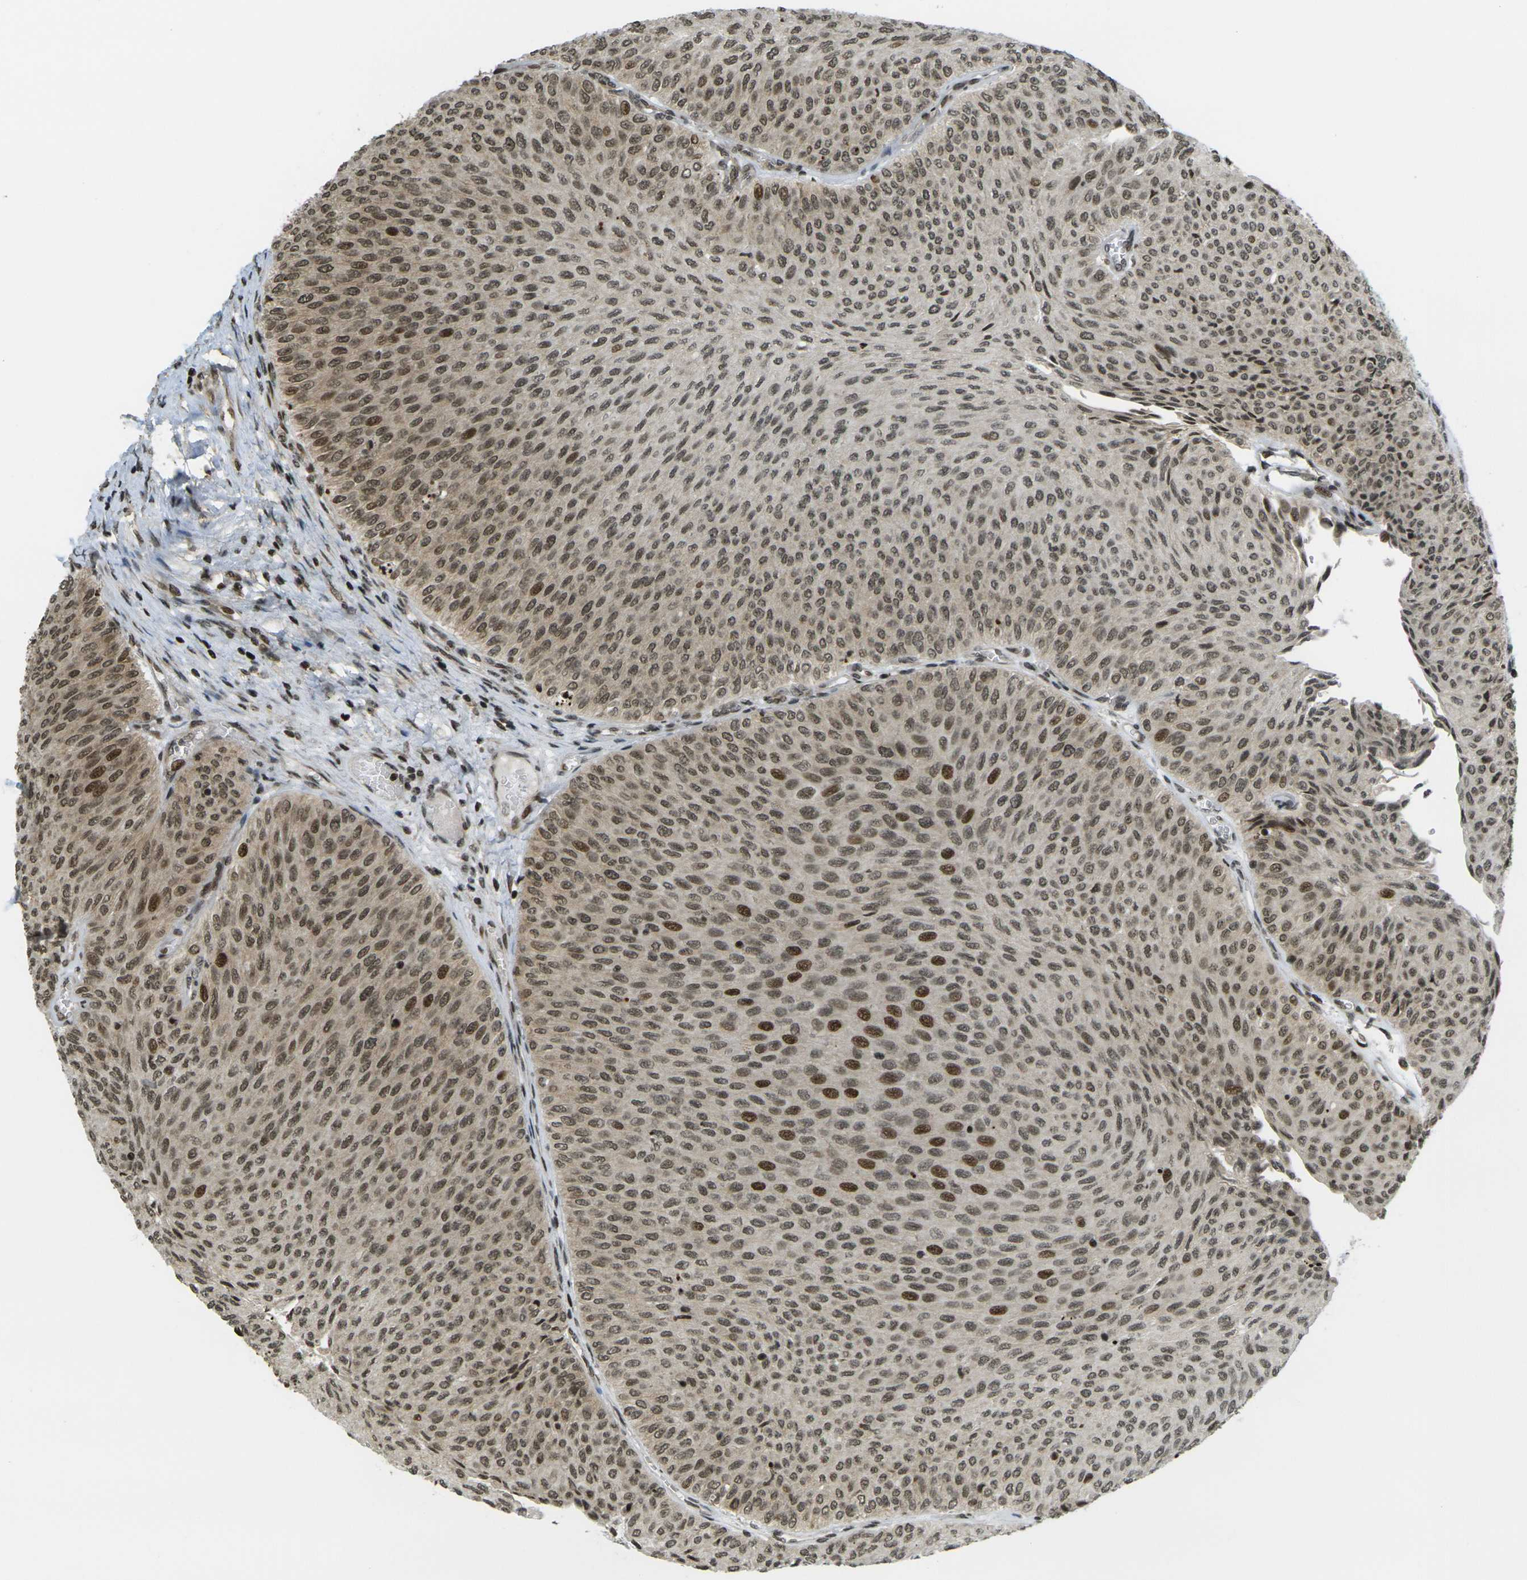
{"staining": {"intensity": "moderate", "quantity": ">75%", "location": "nuclear"}, "tissue": "urothelial cancer", "cell_type": "Tumor cells", "image_type": "cancer", "snomed": [{"axis": "morphology", "description": "Urothelial carcinoma, Low grade"}, {"axis": "topography", "description": "Urinary bladder"}], "caption": "Protein positivity by immunohistochemistry (IHC) exhibits moderate nuclear expression in about >75% of tumor cells in urothelial cancer. Ihc stains the protein of interest in brown and the nuclei are stained blue.", "gene": "RUVBL2", "patient": {"sex": "male", "age": 78}}